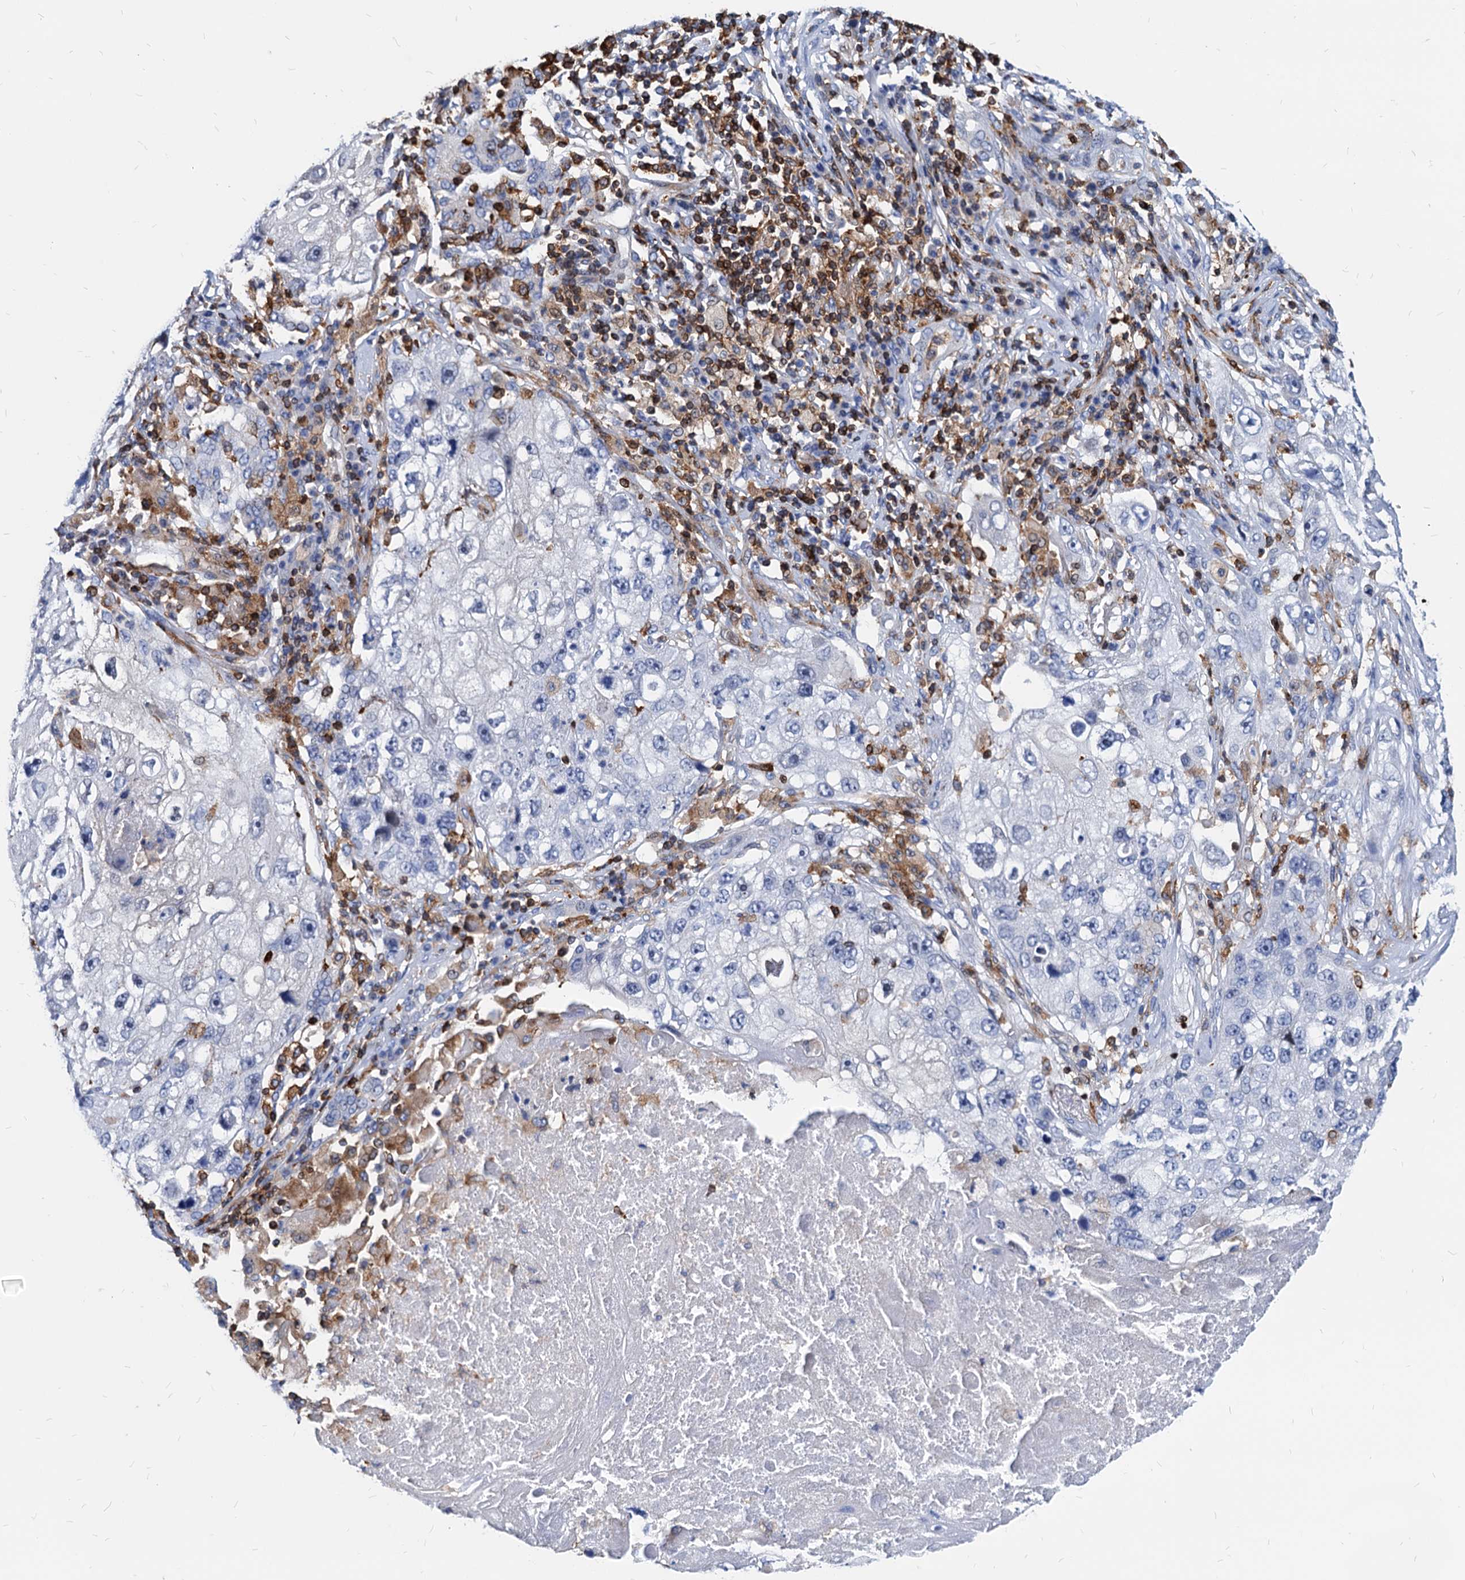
{"staining": {"intensity": "negative", "quantity": "none", "location": "none"}, "tissue": "lung cancer", "cell_type": "Tumor cells", "image_type": "cancer", "snomed": [{"axis": "morphology", "description": "Squamous cell carcinoma, NOS"}, {"axis": "topography", "description": "Lung"}], "caption": "This is a micrograph of immunohistochemistry (IHC) staining of lung cancer (squamous cell carcinoma), which shows no expression in tumor cells. (Immunohistochemistry, brightfield microscopy, high magnification).", "gene": "LCP2", "patient": {"sex": "male", "age": 61}}